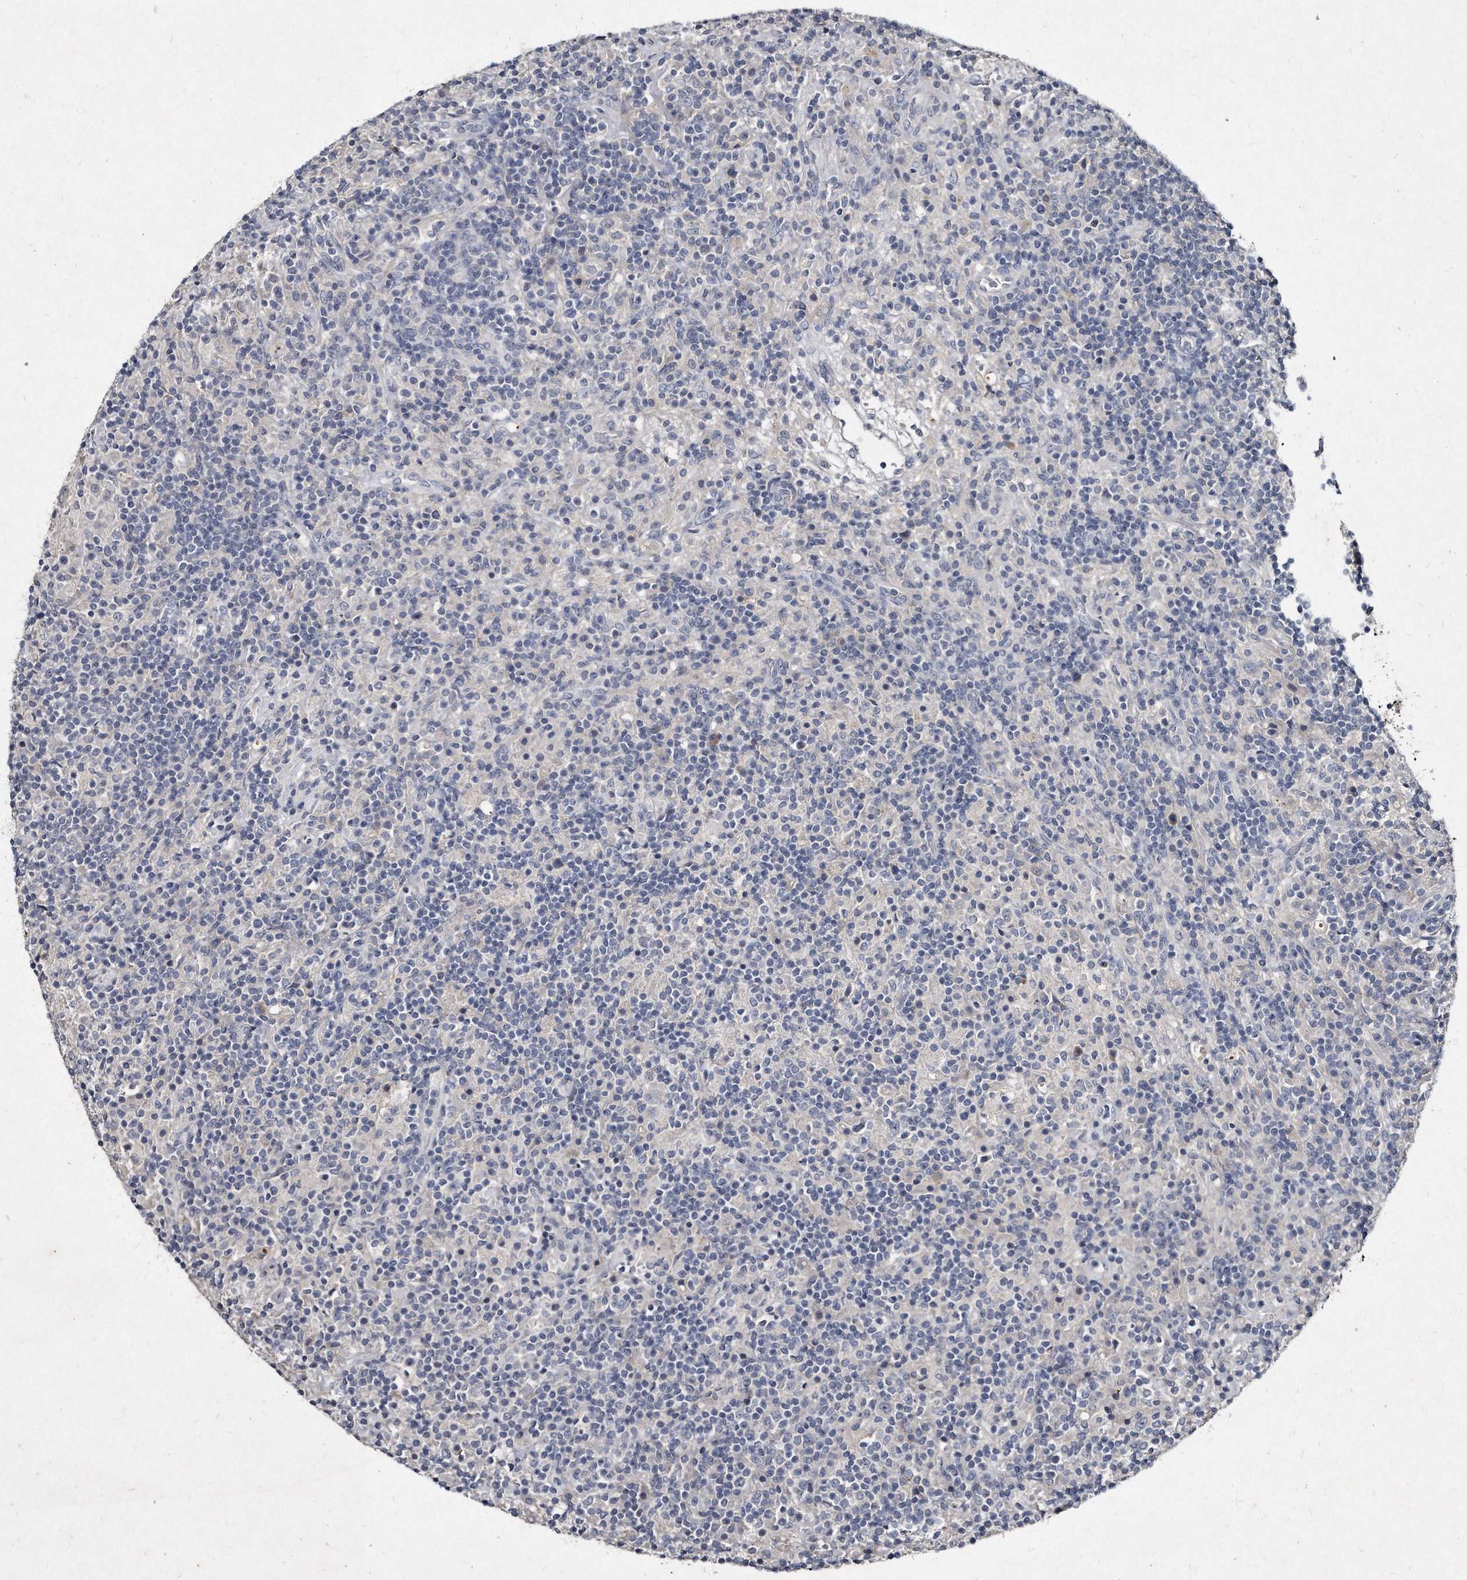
{"staining": {"intensity": "negative", "quantity": "none", "location": "none"}, "tissue": "lymphoma", "cell_type": "Tumor cells", "image_type": "cancer", "snomed": [{"axis": "morphology", "description": "Hodgkin's disease, NOS"}, {"axis": "topography", "description": "Lymph node"}], "caption": "This is an immunohistochemistry (IHC) photomicrograph of lymphoma. There is no expression in tumor cells.", "gene": "KLHDC3", "patient": {"sex": "male", "age": 70}}